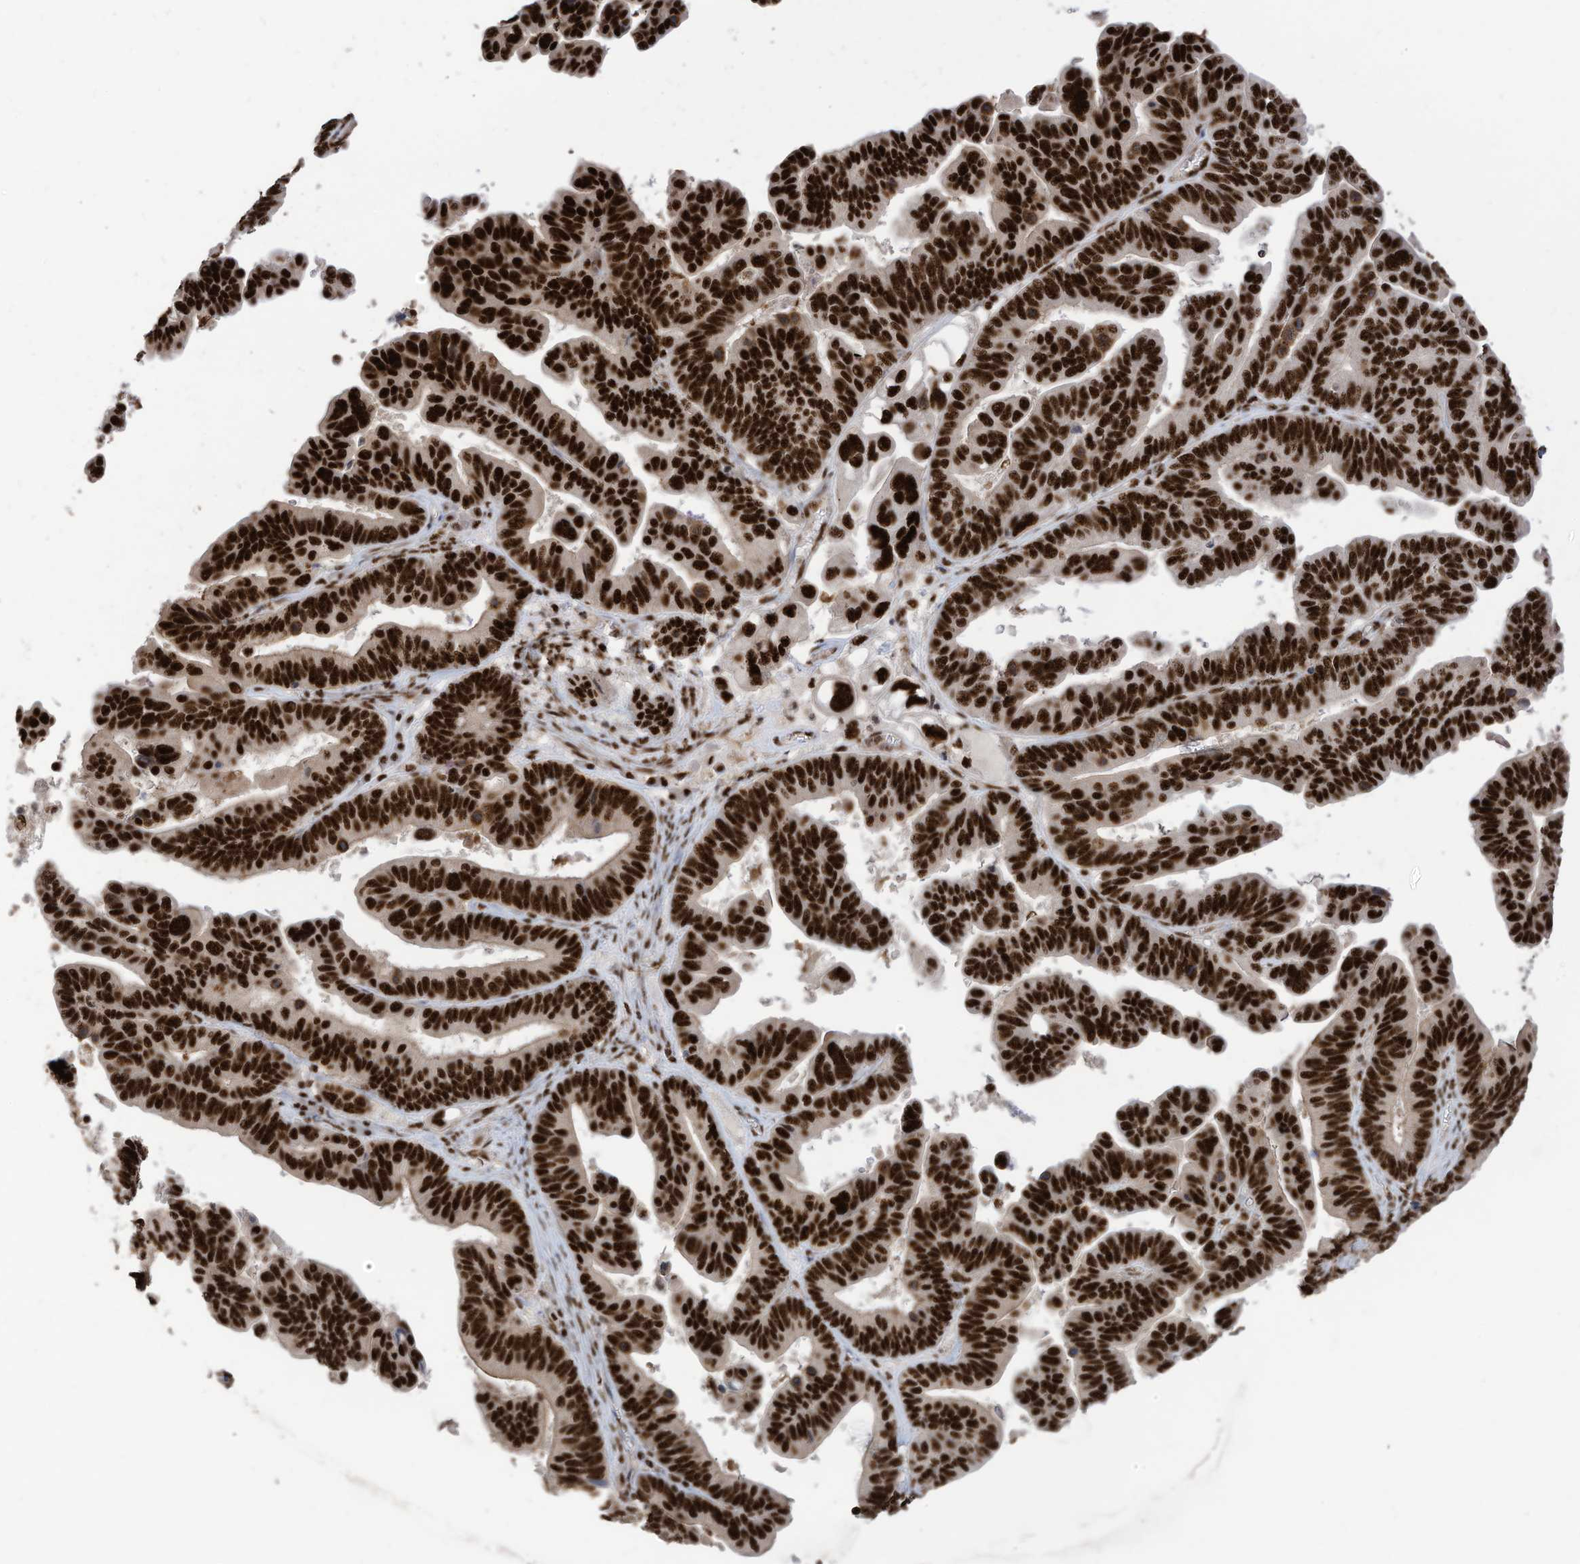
{"staining": {"intensity": "strong", "quantity": ">75%", "location": "nuclear"}, "tissue": "ovarian cancer", "cell_type": "Tumor cells", "image_type": "cancer", "snomed": [{"axis": "morphology", "description": "Cystadenocarcinoma, serous, NOS"}, {"axis": "topography", "description": "Ovary"}], "caption": "The image exhibits staining of ovarian cancer (serous cystadenocarcinoma), revealing strong nuclear protein positivity (brown color) within tumor cells.", "gene": "SF3A3", "patient": {"sex": "female", "age": 56}}